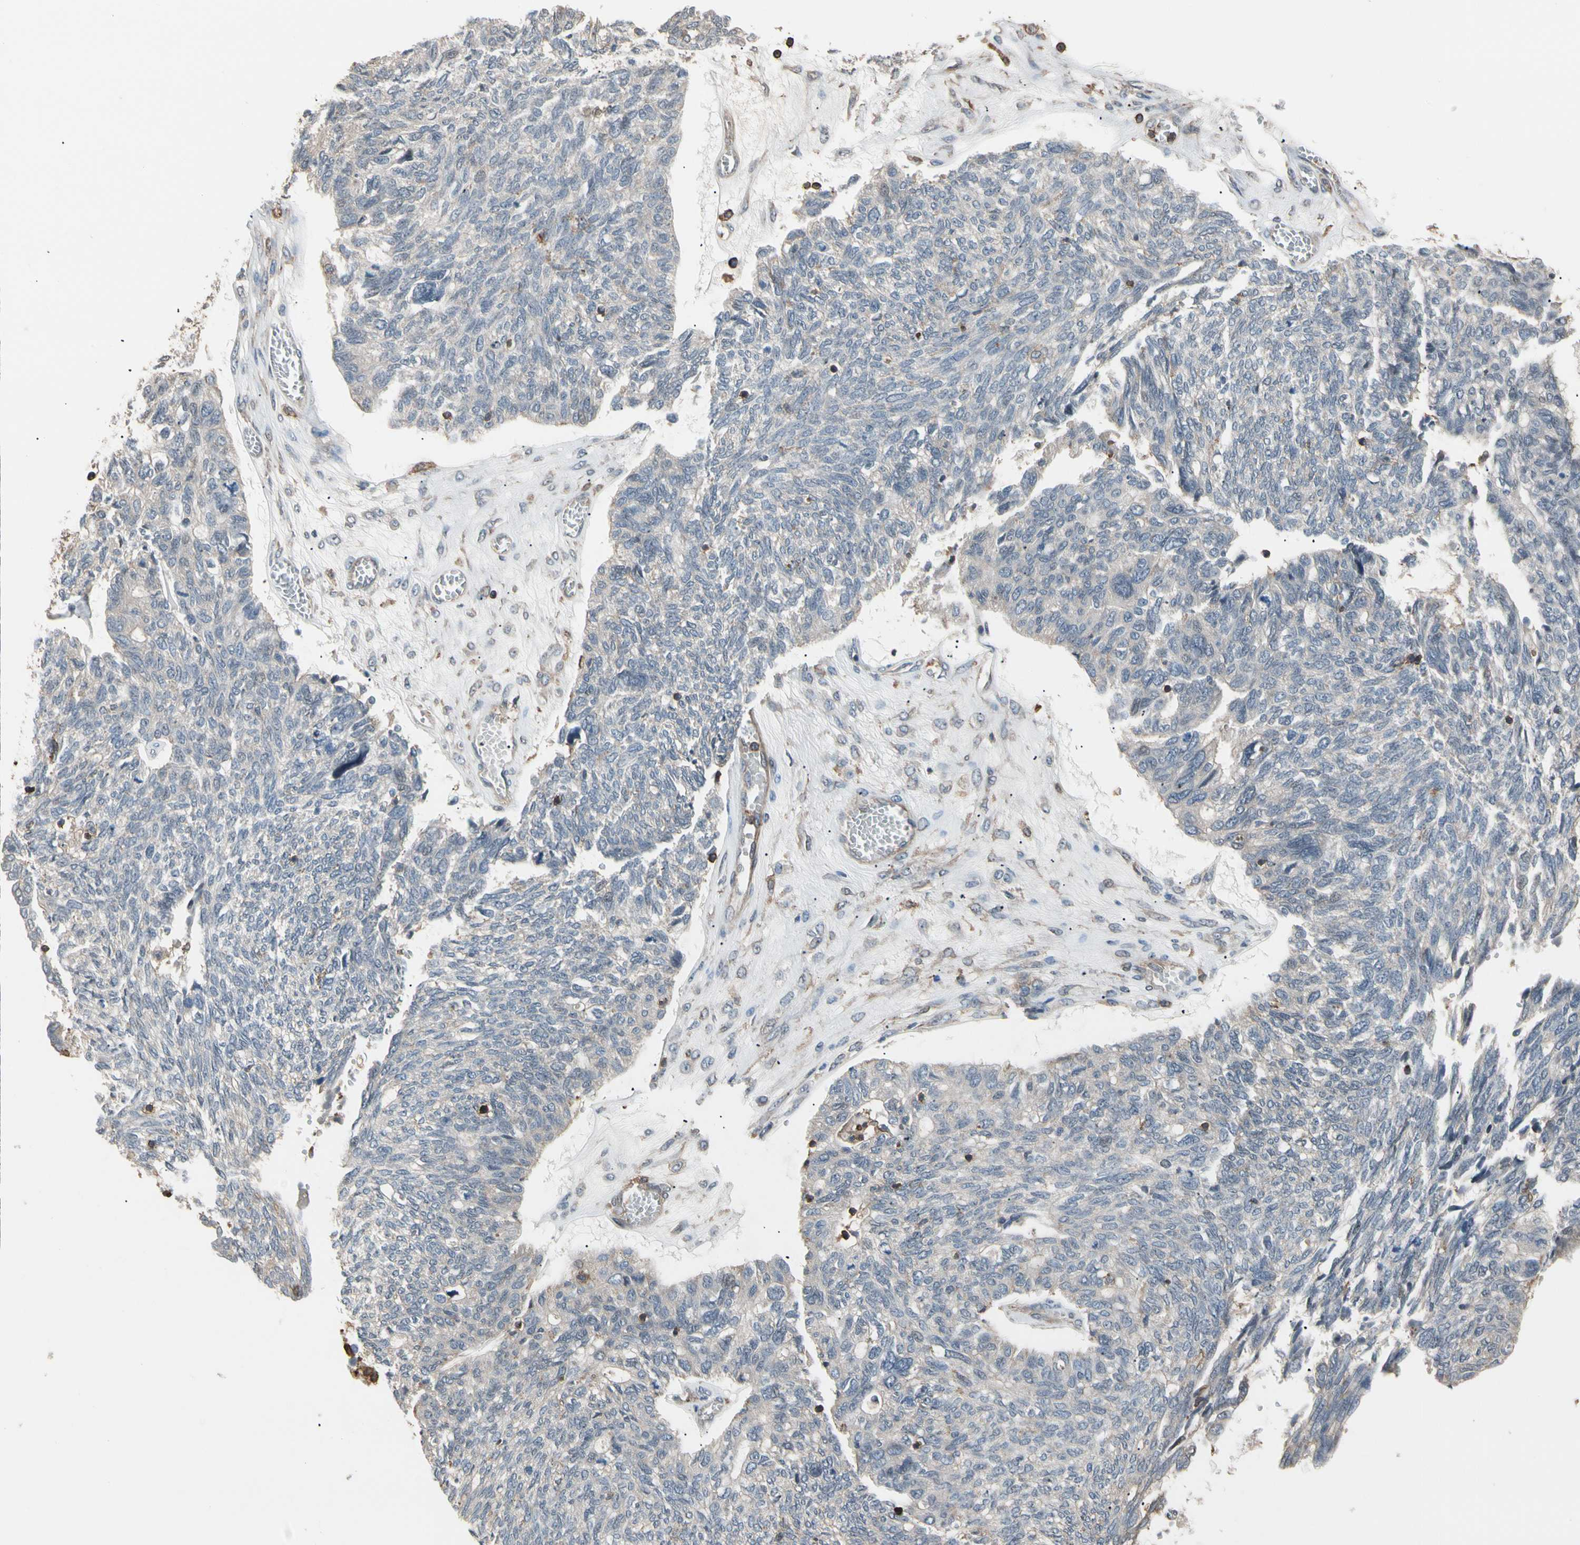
{"staining": {"intensity": "weak", "quantity": "<25%", "location": "cytoplasmic/membranous"}, "tissue": "ovarian cancer", "cell_type": "Tumor cells", "image_type": "cancer", "snomed": [{"axis": "morphology", "description": "Cystadenocarcinoma, serous, NOS"}, {"axis": "topography", "description": "Ovary"}], "caption": "An image of ovarian cancer (serous cystadenocarcinoma) stained for a protein exhibits no brown staining in tumor cells.", "gene": "MAPK13", "patient": {"sex": "female", "age": 79}}